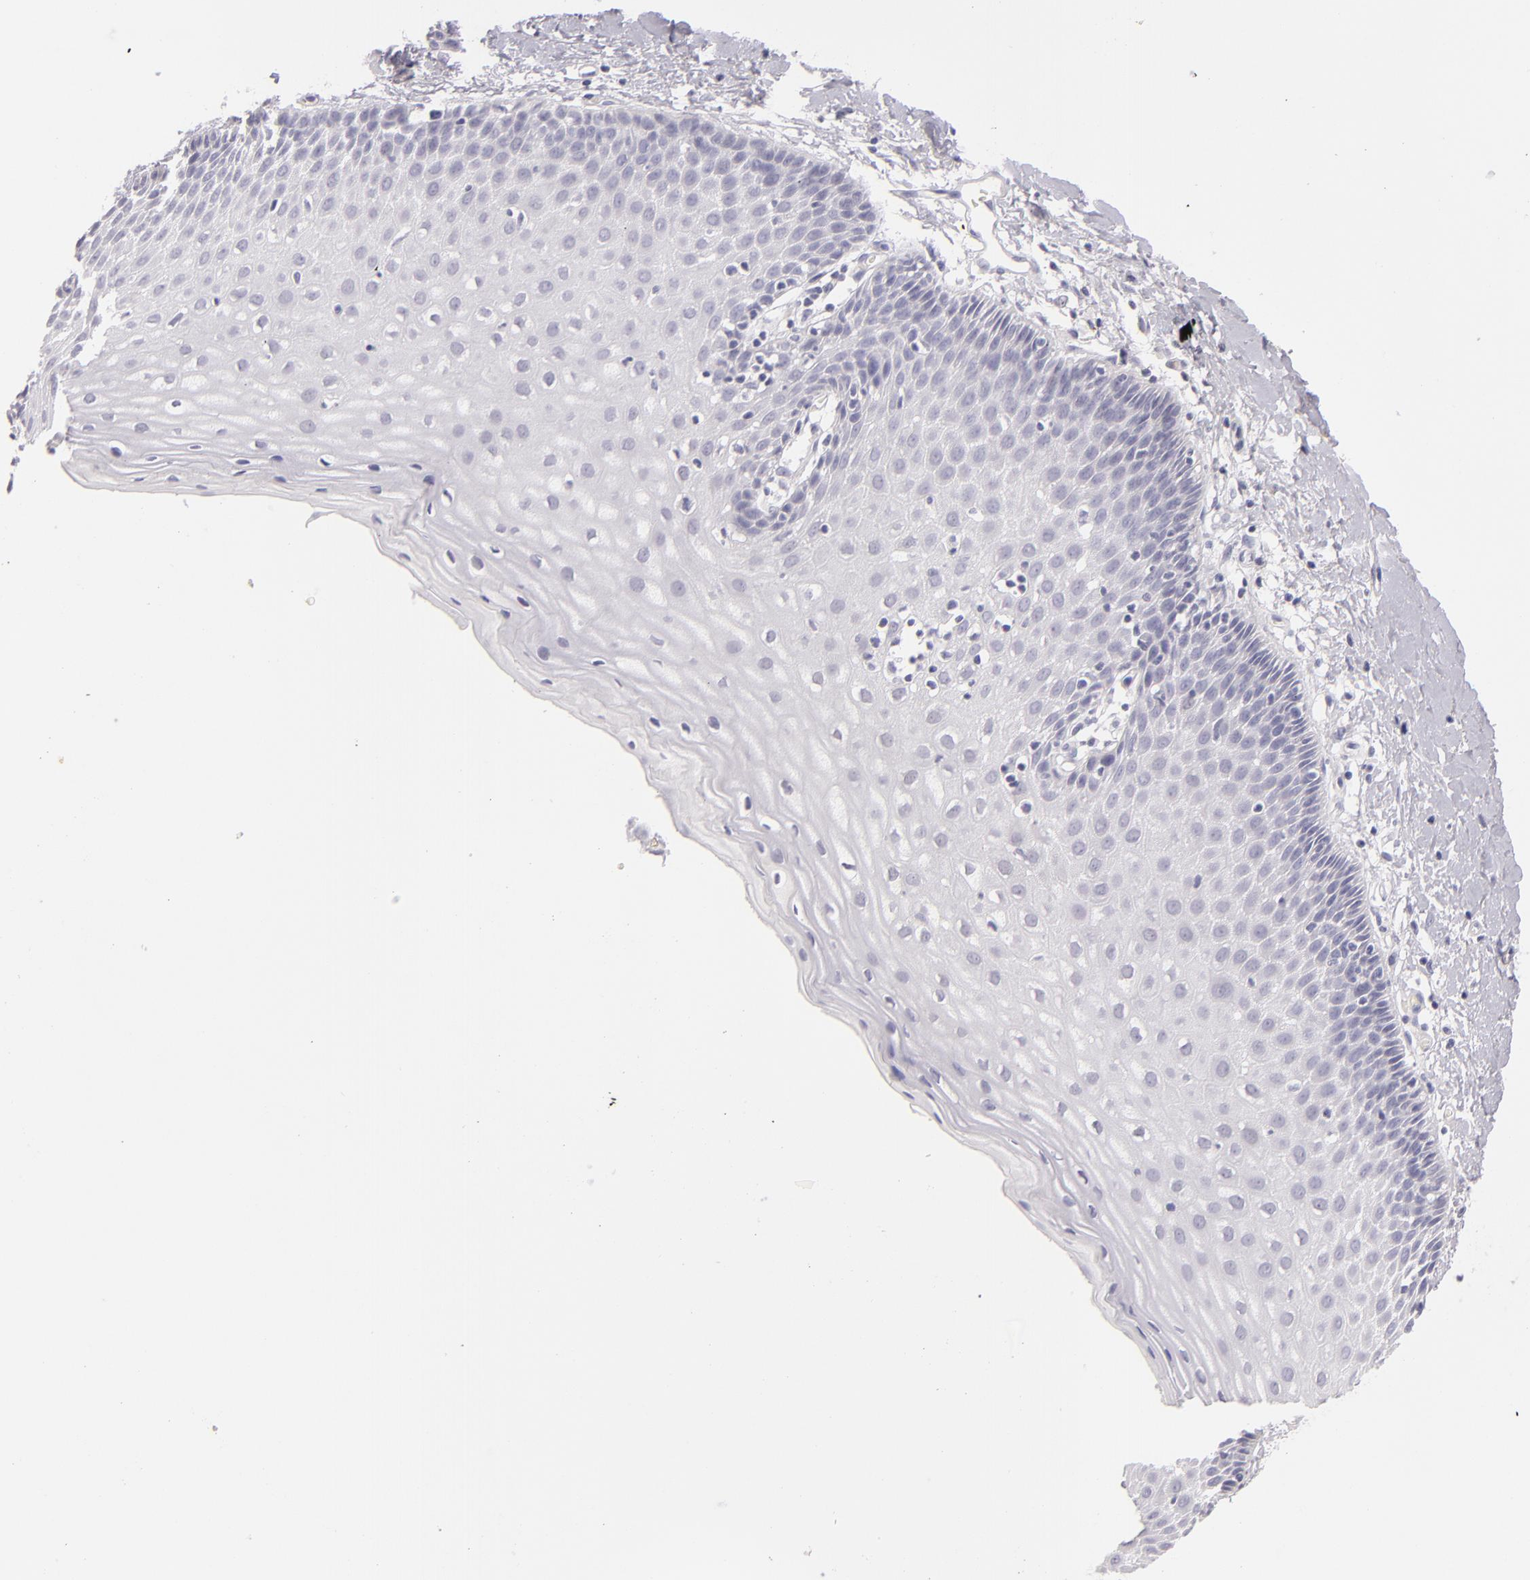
{"staining": {"intensity": "negative", "quantity": "none", "location": "none"}, "tissue": "cervix", "cell_type": "Glandular cells", "image_type": "normal", "snomed": [{"axis": "morphology", "description": "Normal tissue, NOS"}, {"axis": "topography", "description": "Cervix"}], "caption": "A high-resolution photomicrograph shows IHC staining of benign cervix, which reveals no significant positivity in glandular cells. The staining was performed using DAB (3,3'-diaminobenzidine) to visualize the protein expression in brown, while the nuclei were stained in blue with hematoxylin (Magnification: 20x).", "gene": "FAM181A", "patient": {"sex": "female", "age": 53}}